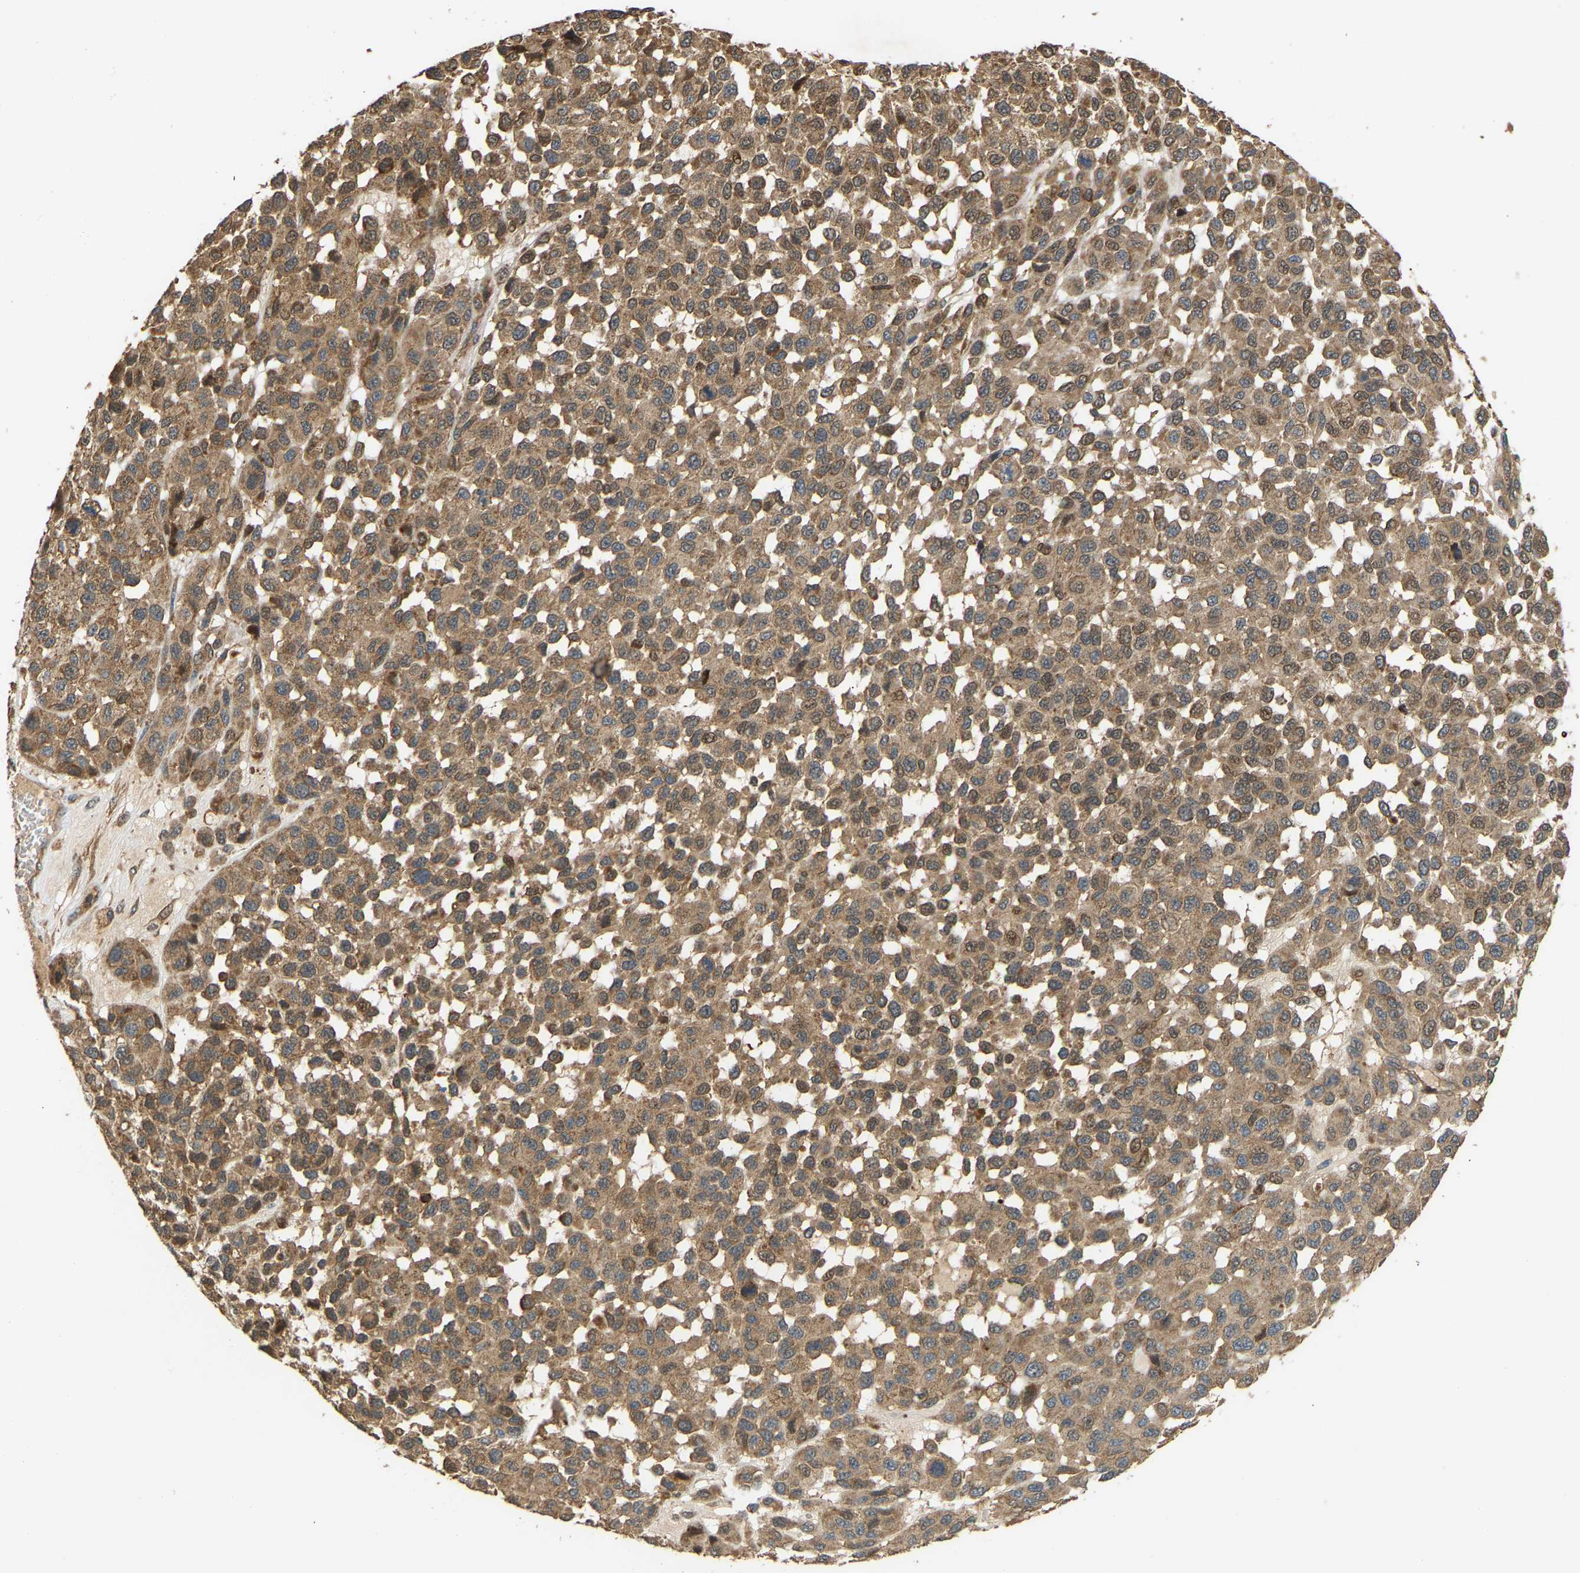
{"staining": {"intensity": "moderate", "quantity": ">75%", "location": "cytoplasmic/membranous"}, "tissue": "melanoma", "cell_type": "Tumor cells", "image_type": "cancer", "snomed": [{"axis": "morphology", "description": "Malignant melanoma, NOS"}, {"axis": "topography", "description": "Skin"}], "caption": "This is a histology image of immunohistochemistry staining of malignant melanoma, which shows moderate staining in the cytoplasmic/membranous of tumor cells.", "gene": "GOPC", "patient": {"sex": "male", "age": 62}}